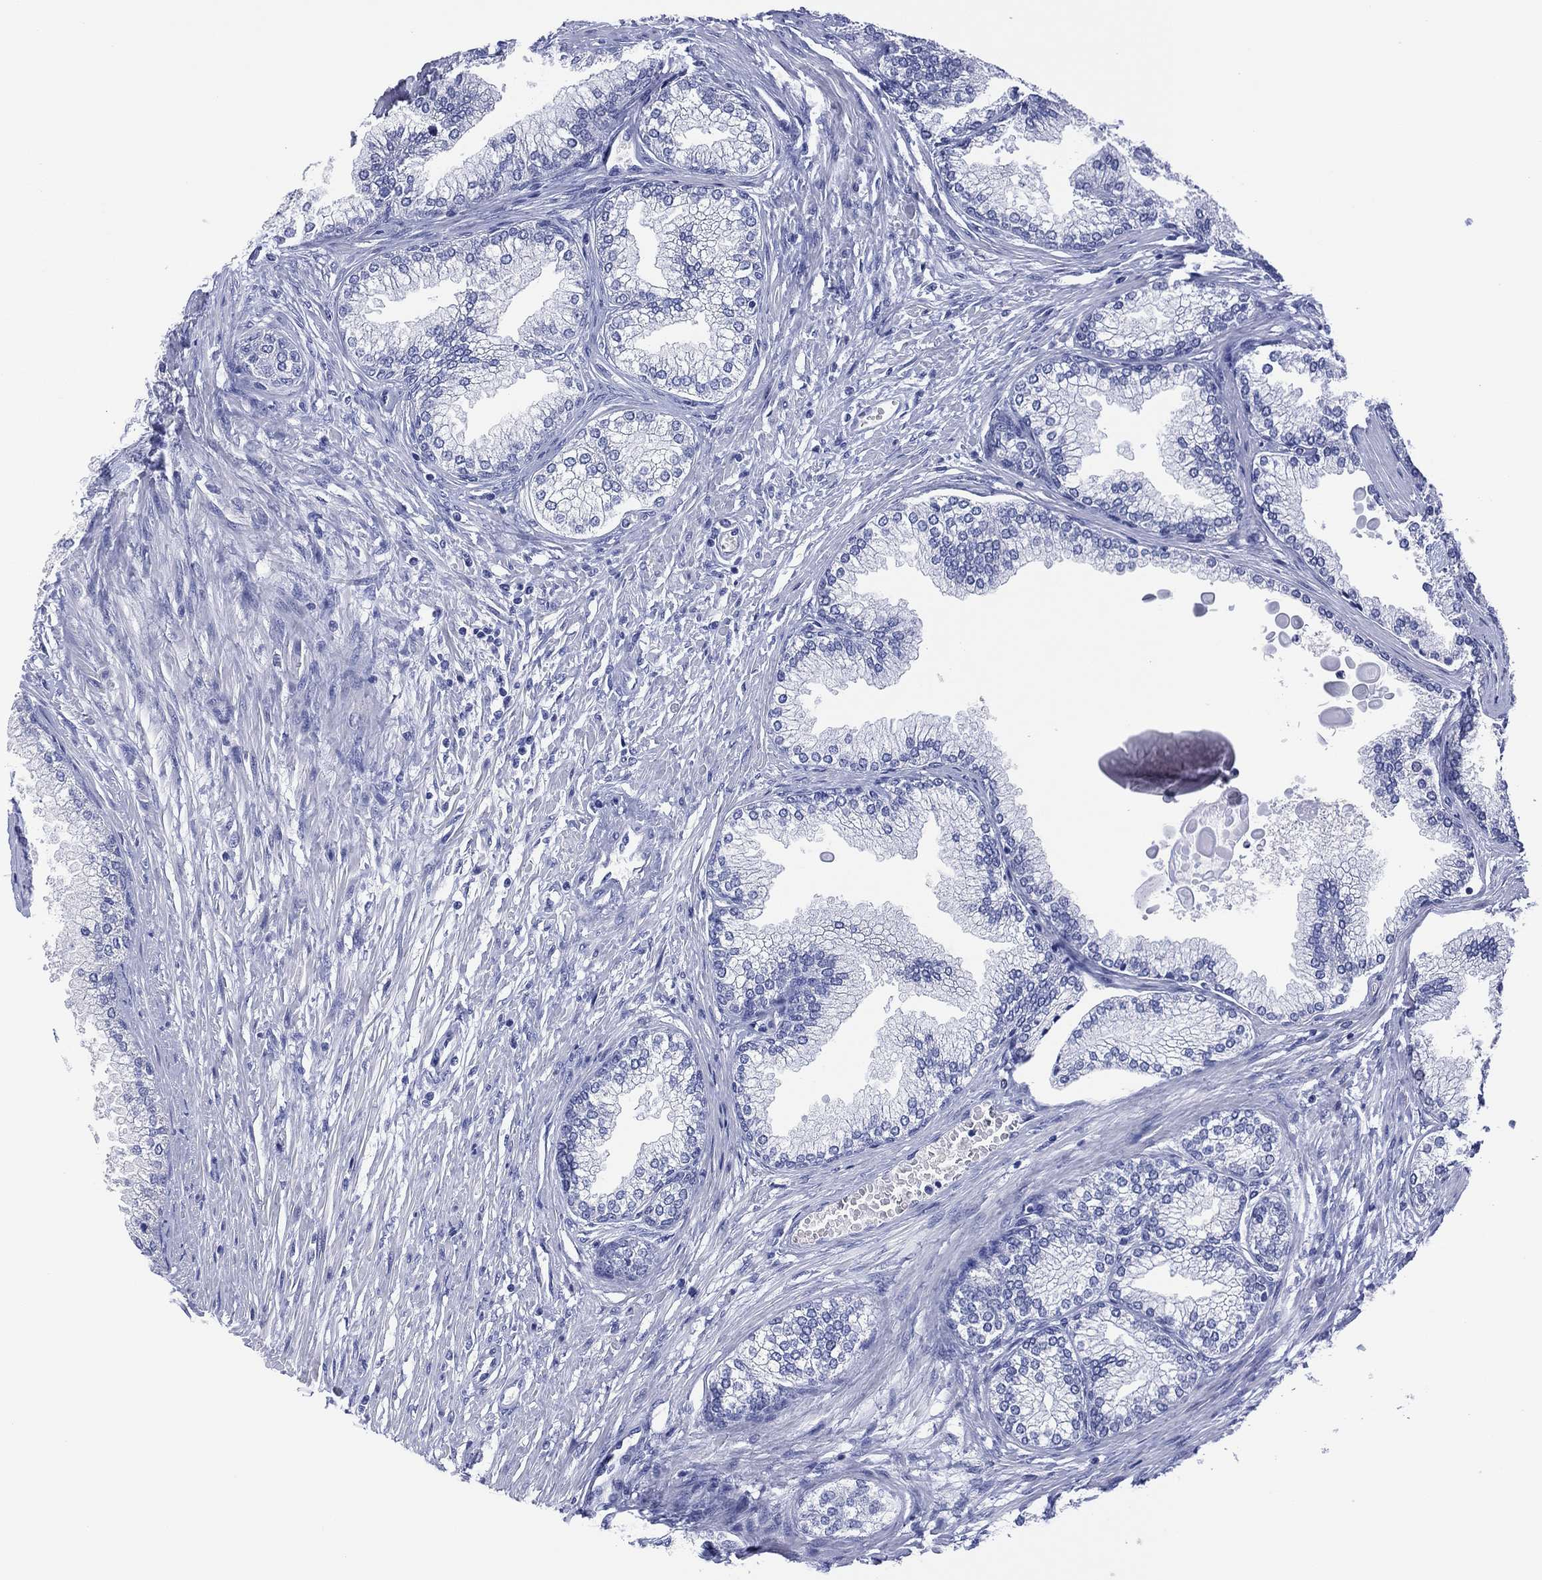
{"staining": {"intensity": "negative", "quantity": "none", "location": "none"}, "tissue": "prostate", "cell_type": "Glandular cells", "image_type": "normal", "snomed": [{"axis": "morphology", "description": "Normal tissue, NOS"}, {"axis": "topography", "description": "Prostate"}], "caption": "A micrograph of human prostate is negative for staining in glandular cells. The staining is performed using DAB (3,3'-diaminobenzidine) brown chromogen with nuclei counter-stained in using hematoxylin.", "gene": "UTF1", "patient": {"sex": "male", "age": 72}}